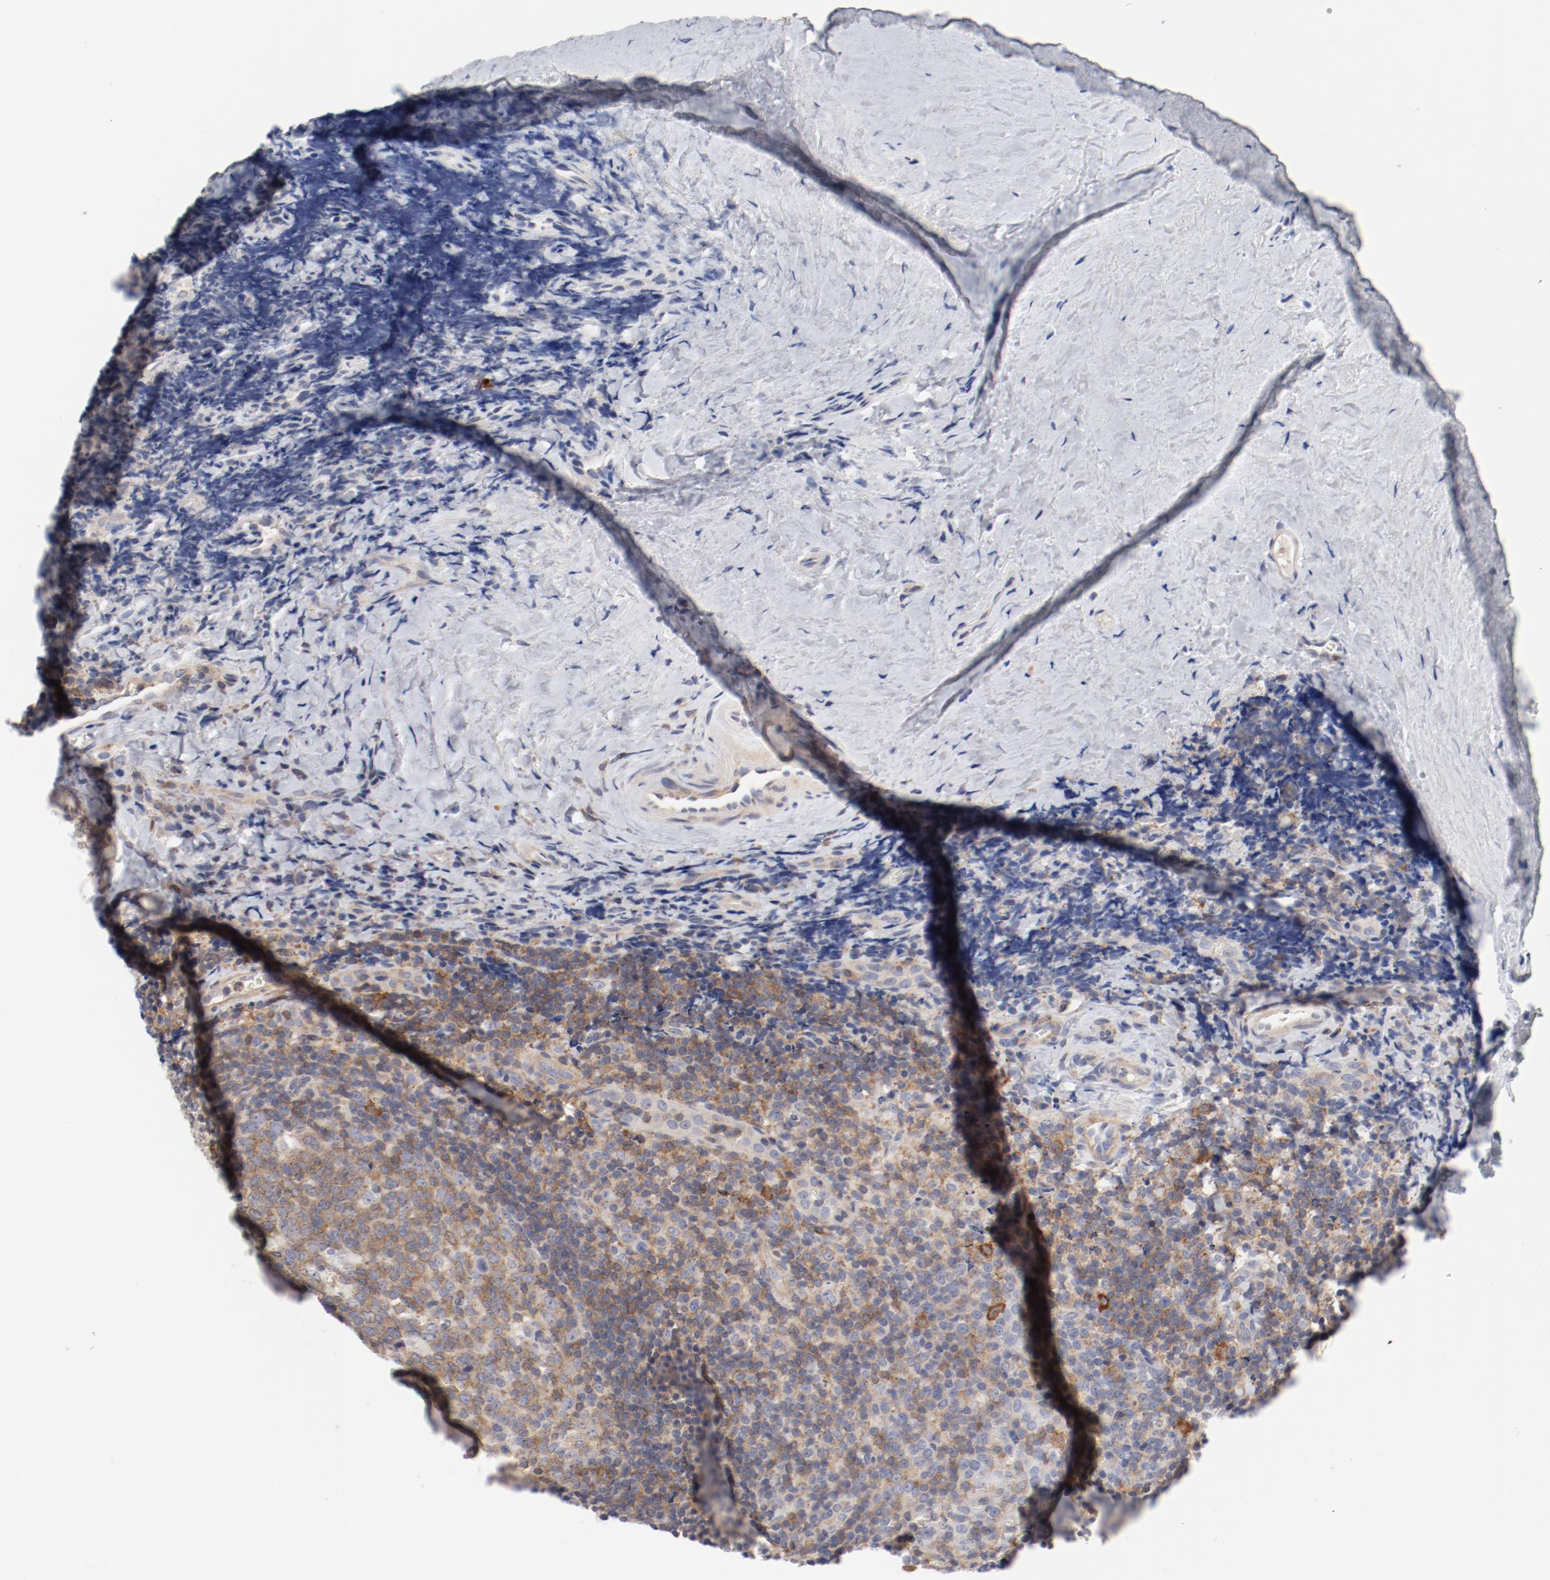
{"staining": {"intensity": "moderate", "quantity": "25%-75%", "location": "cytoplasmic/membranous"}, "tissue": "tonsil", "cell_type": "Germinal center cells", "image_type": "normal", "snomed": [{"axis": "morphology", "description": "Normal tissue, NOS"}, {"axis": "topography", "description": "Tonsil"}], "caption": "This histopathology image exhibits normal tonsil stained with immunohistochemistry to label a protein in brown. The cytoplasmic/membranous of germinal center cells show moderate positivity for the protein. Nuclei are counter-stained blue.", "gene": "CBL", "patient": {"sex": "male", "age": 20}}